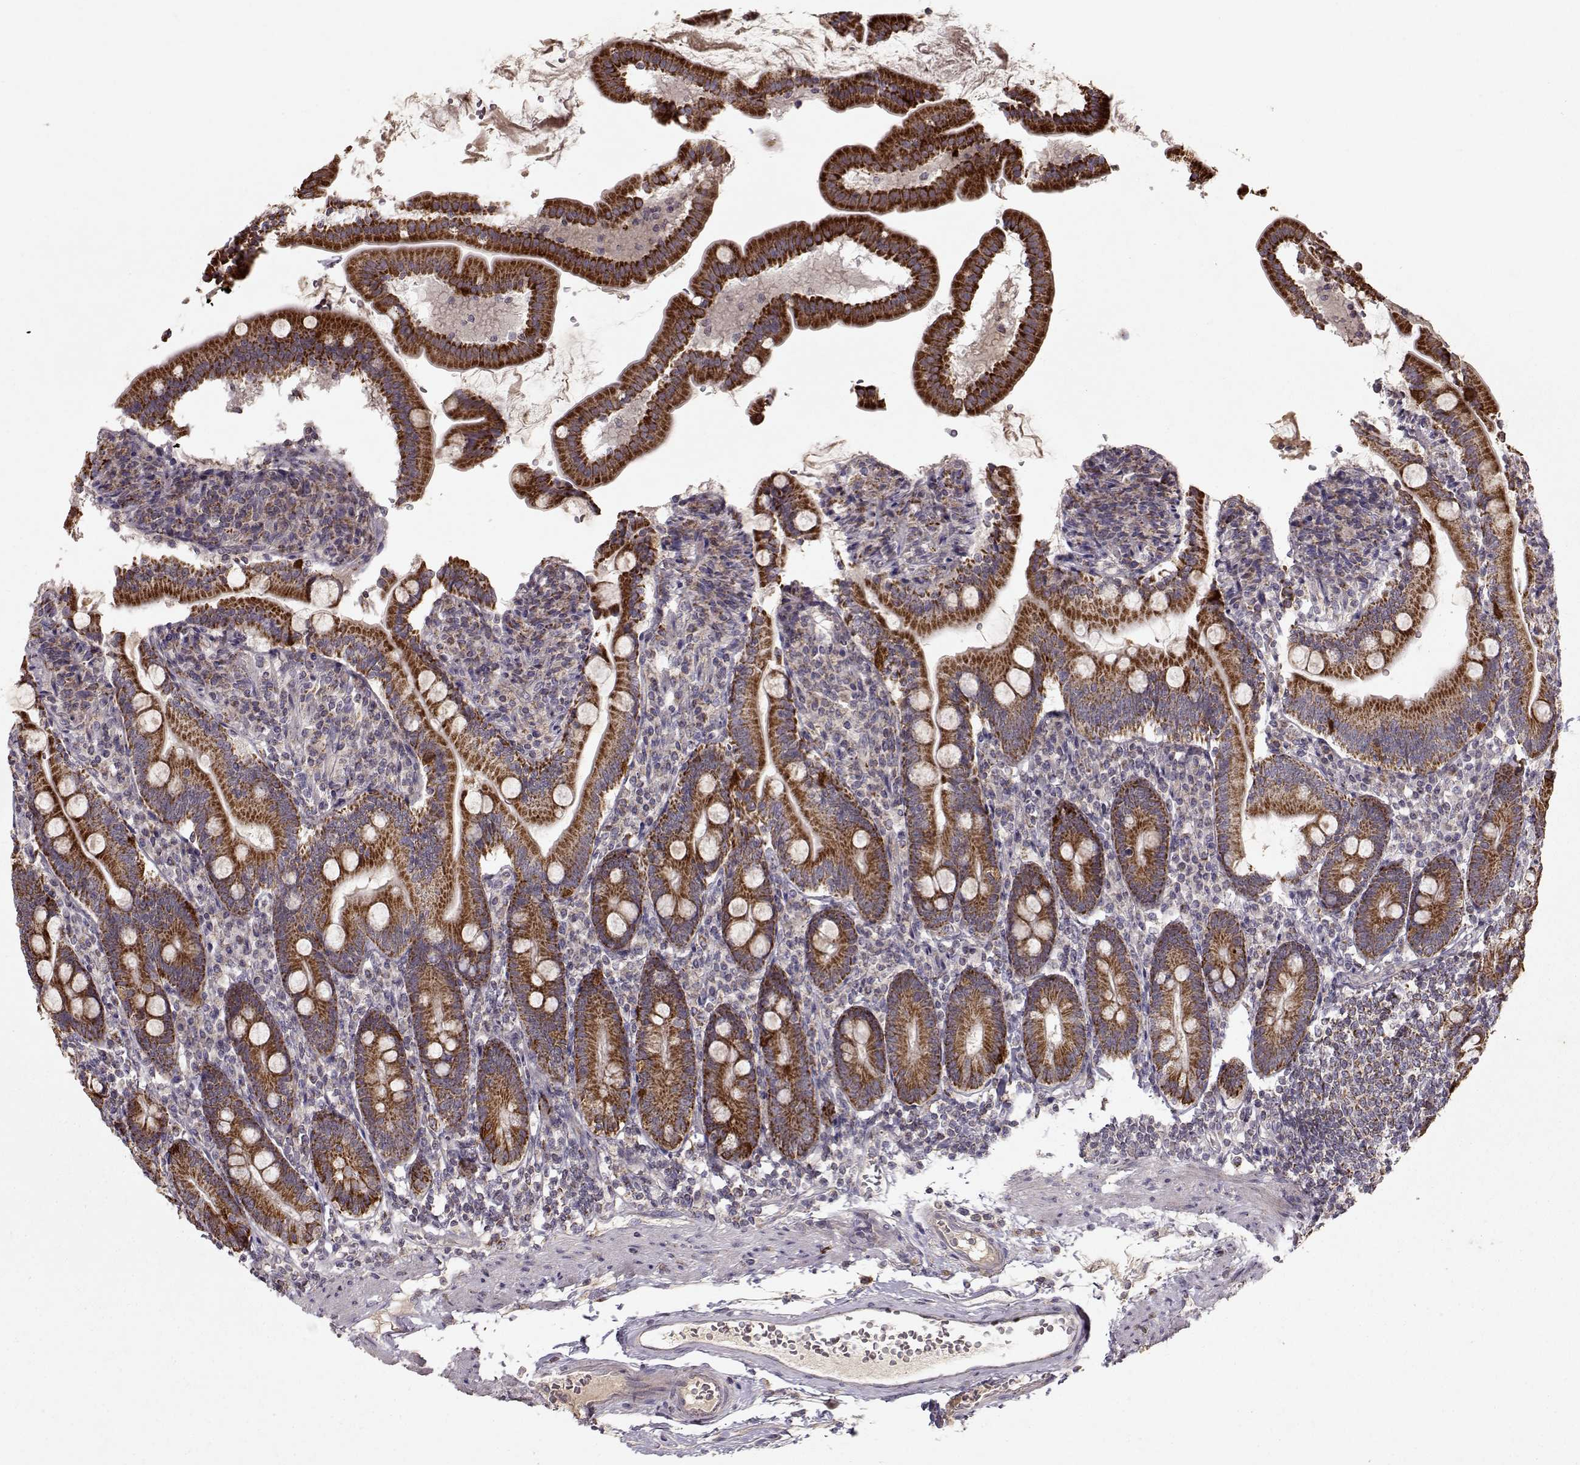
{"staining": {"intensity": "strong", "quantity": ">75%", "location": "cytoplasmic/membranous"}, "tissue": "duodenum", "cell_type": "Glandular cells", "image_type": "normal", "snomed": [{"axis": "morphology", "description": "Normal tissue, NOS"}, {"axis": "topography", "description": "Duodenum"}], "caption": "DAB (3,3'-diaminobenzidine) immunohistochemical staining of benign duodenum exhibits strong cytoplasmic/membranous protein expression in about >75% of glandular cells. (DAB (3,3'-diaminobenzidine) = brown stain, brightfield microscopy at high magnification).", "gene": "CMTM3", "patient": {"sex": "female", "age": 67}}